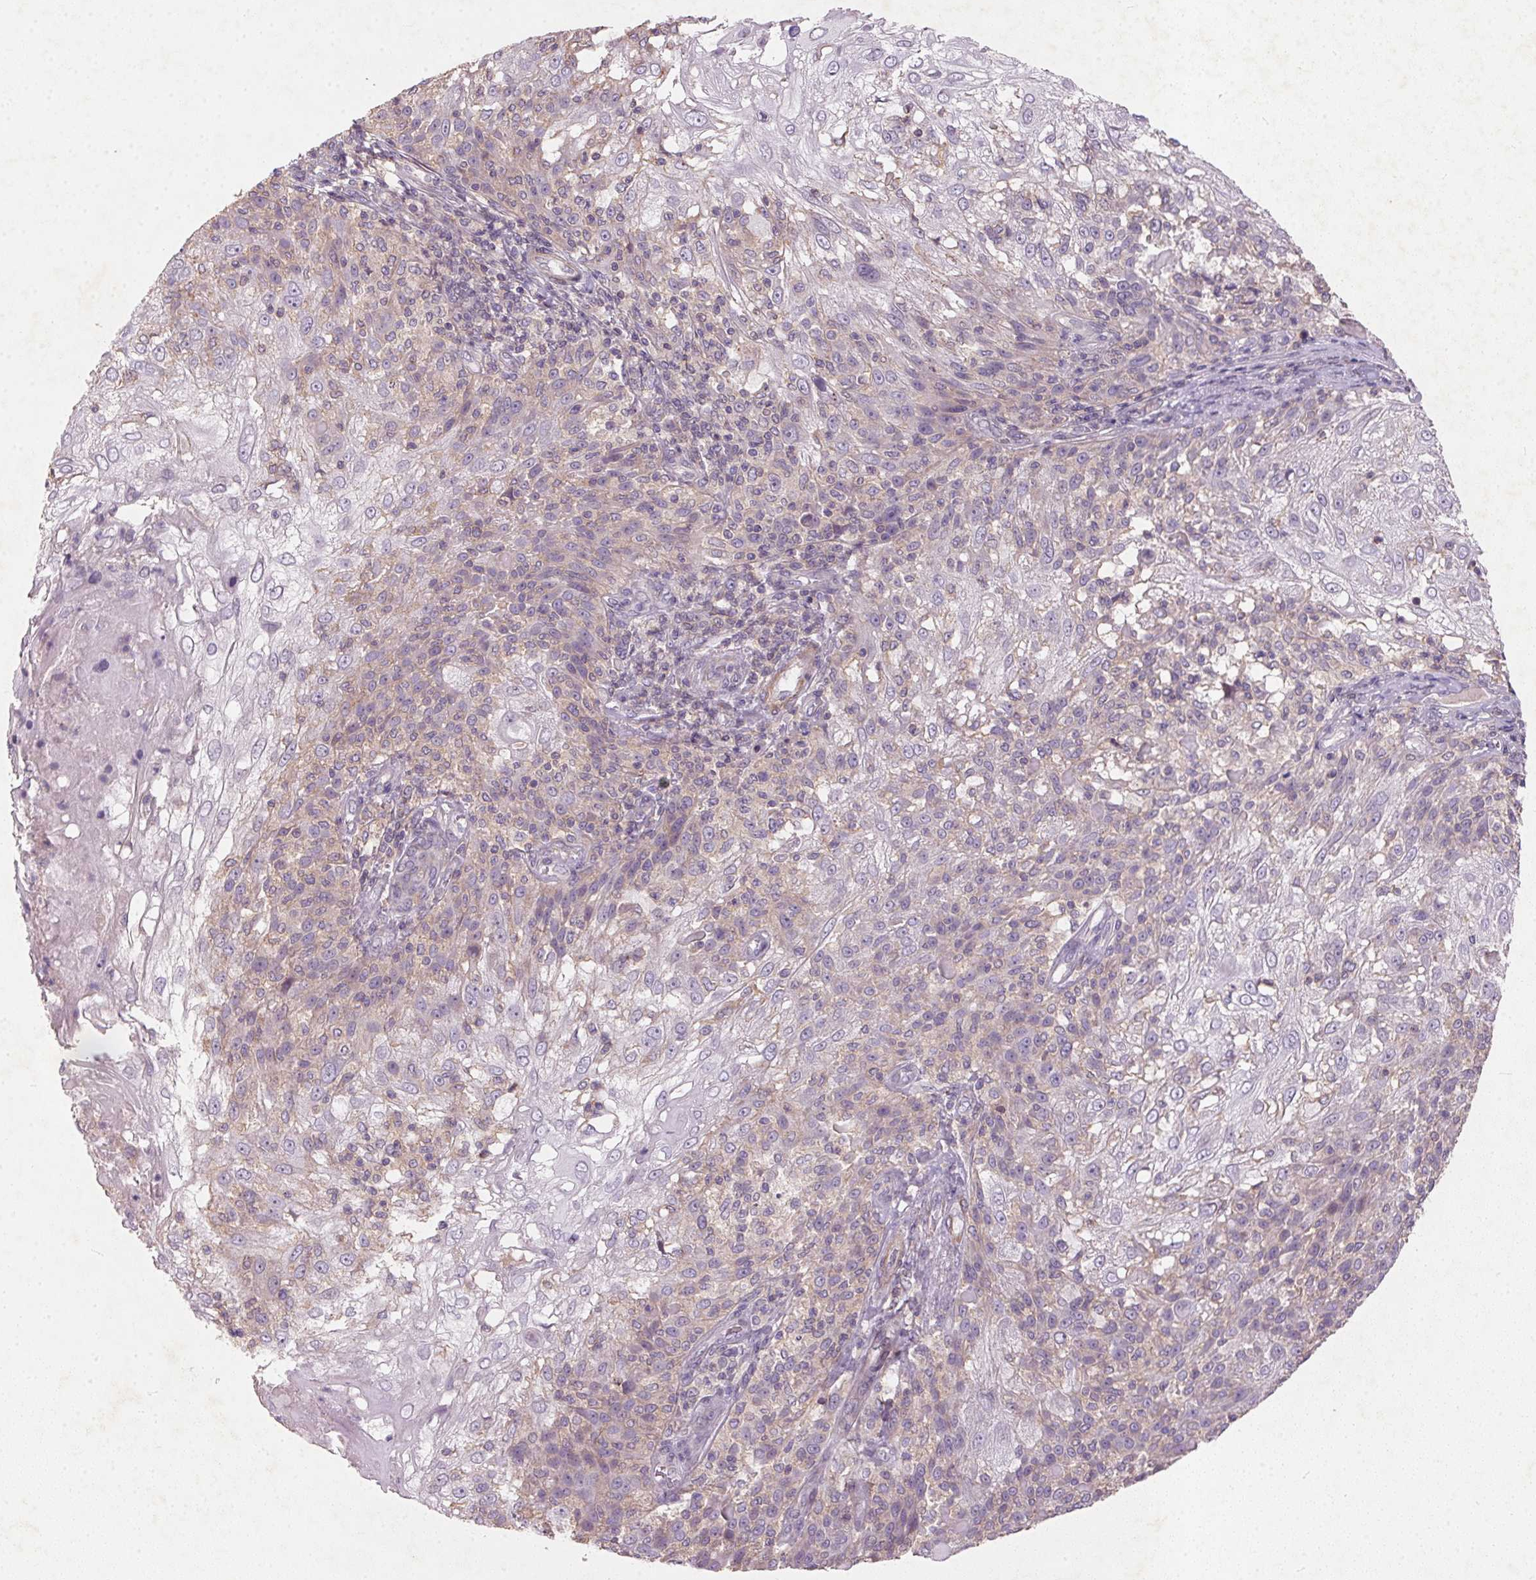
{"staining": {"intensity": "negative", "quantity": "none", "location": "none"}, "tissue": "skin cancer", "cell_type": "Tumor cells", "image_type": "cancer", "snomed": [{"axis": "morphology", "description": "Normal tissue, NOS"}, {"axis": "morphology", "description": "Squamous cell carcinoma, NOS"}, {"axis": "topography", "description": "Skin"}], "caption": "A high-resolution photomicrograph shows immunohistochemistry (IHC) staining of skin squamous cell carcinoma, which displays no significant staining in tumor cells.", "gene": "KCNK15", "patient": {"sex": "female", "age": 83}}